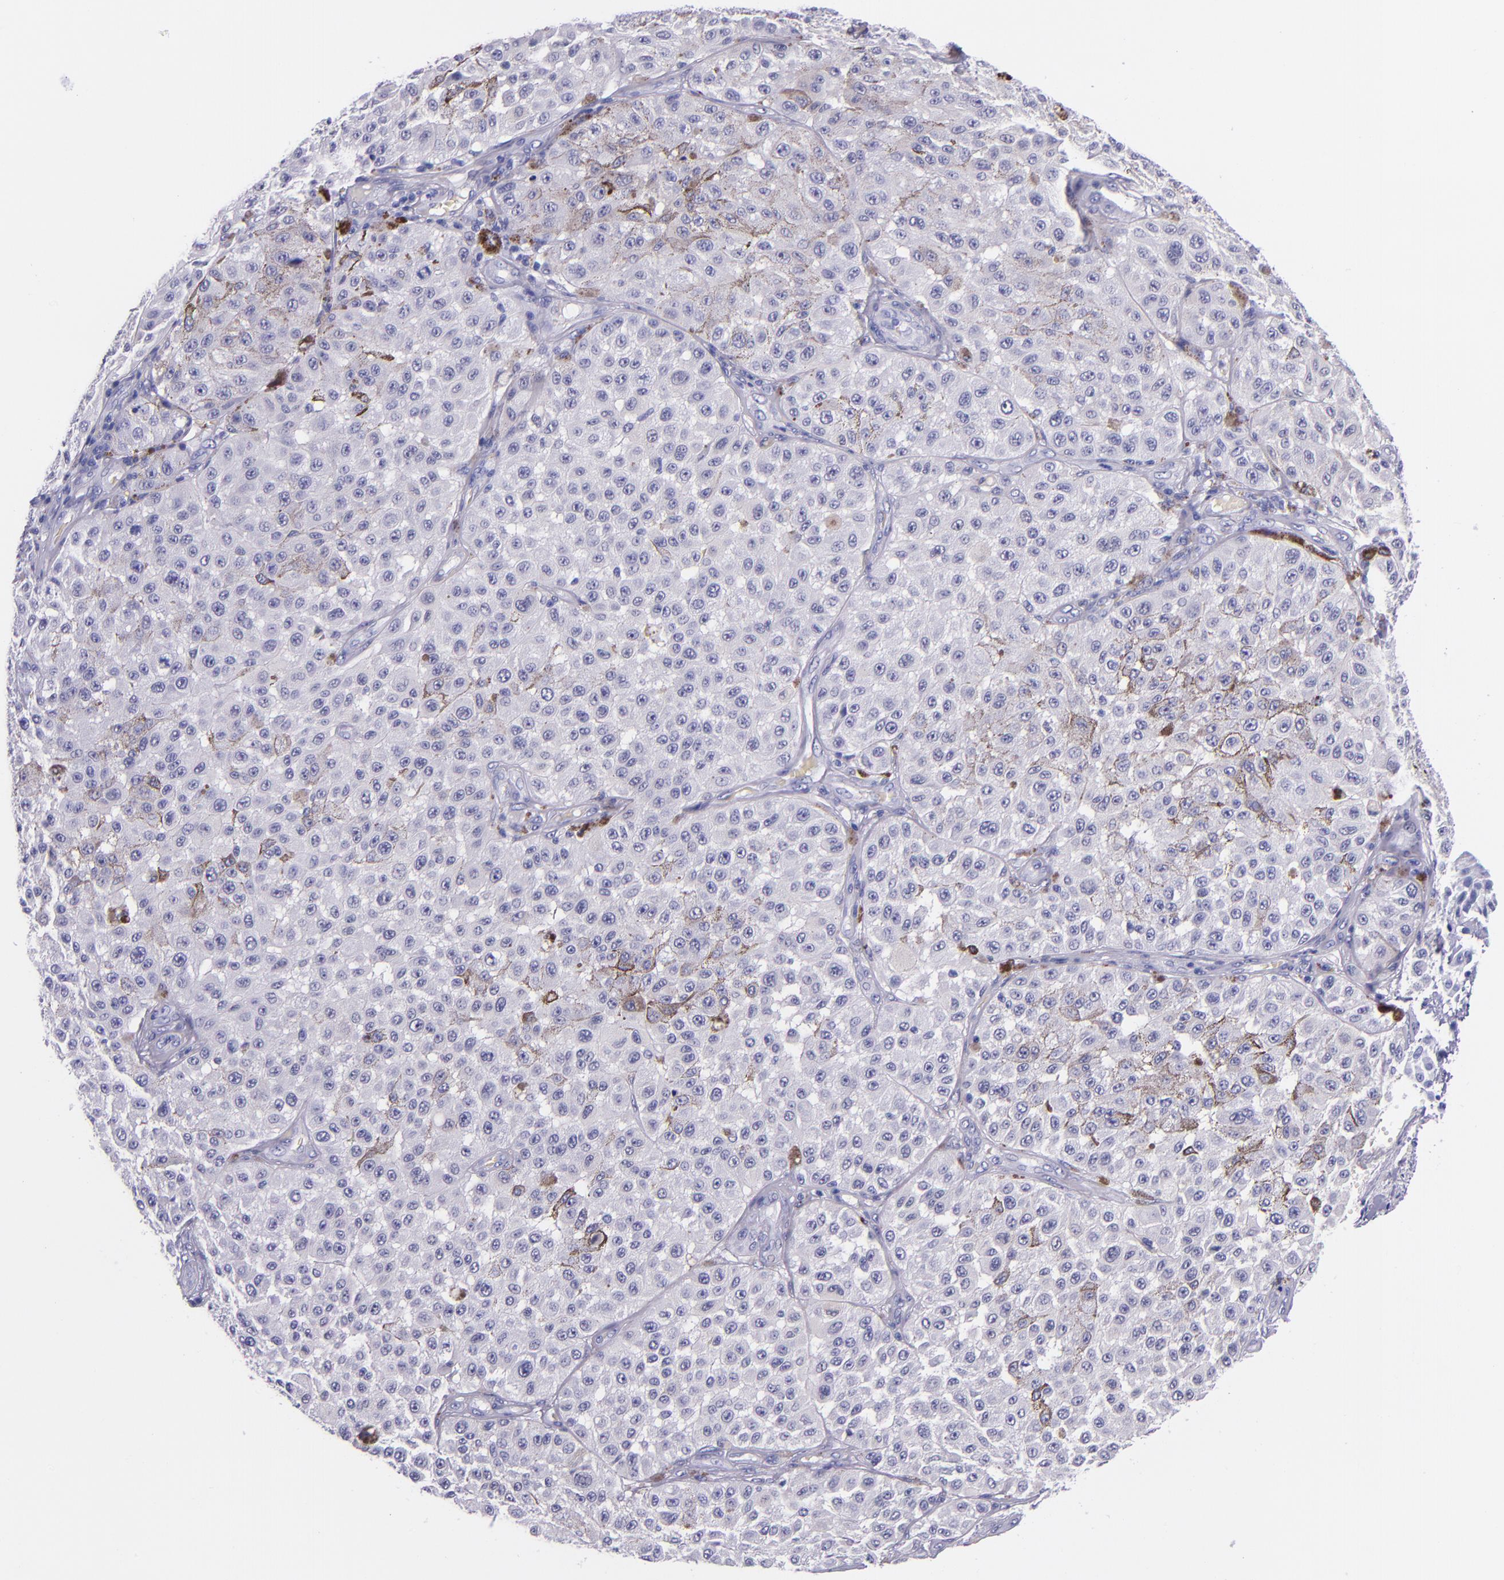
{"staining": {"intensity": "negative", "quantity": "none", "location": "none"}, "tissue": "melanoma", "cell_type": "Tumor cells", "image_type": "cancer", "snomed": [{"axis": "morphology", "description": "Malignant melanoma, NOS"}, {"axis": "topography", "description": "Skin"}], "caption": "Human melanoma stained for a protein using immunohistochemistry exhibits no staining in tumor cells.", "gene": "SLPI", "patient": {"sex": "female", "age": 64}}